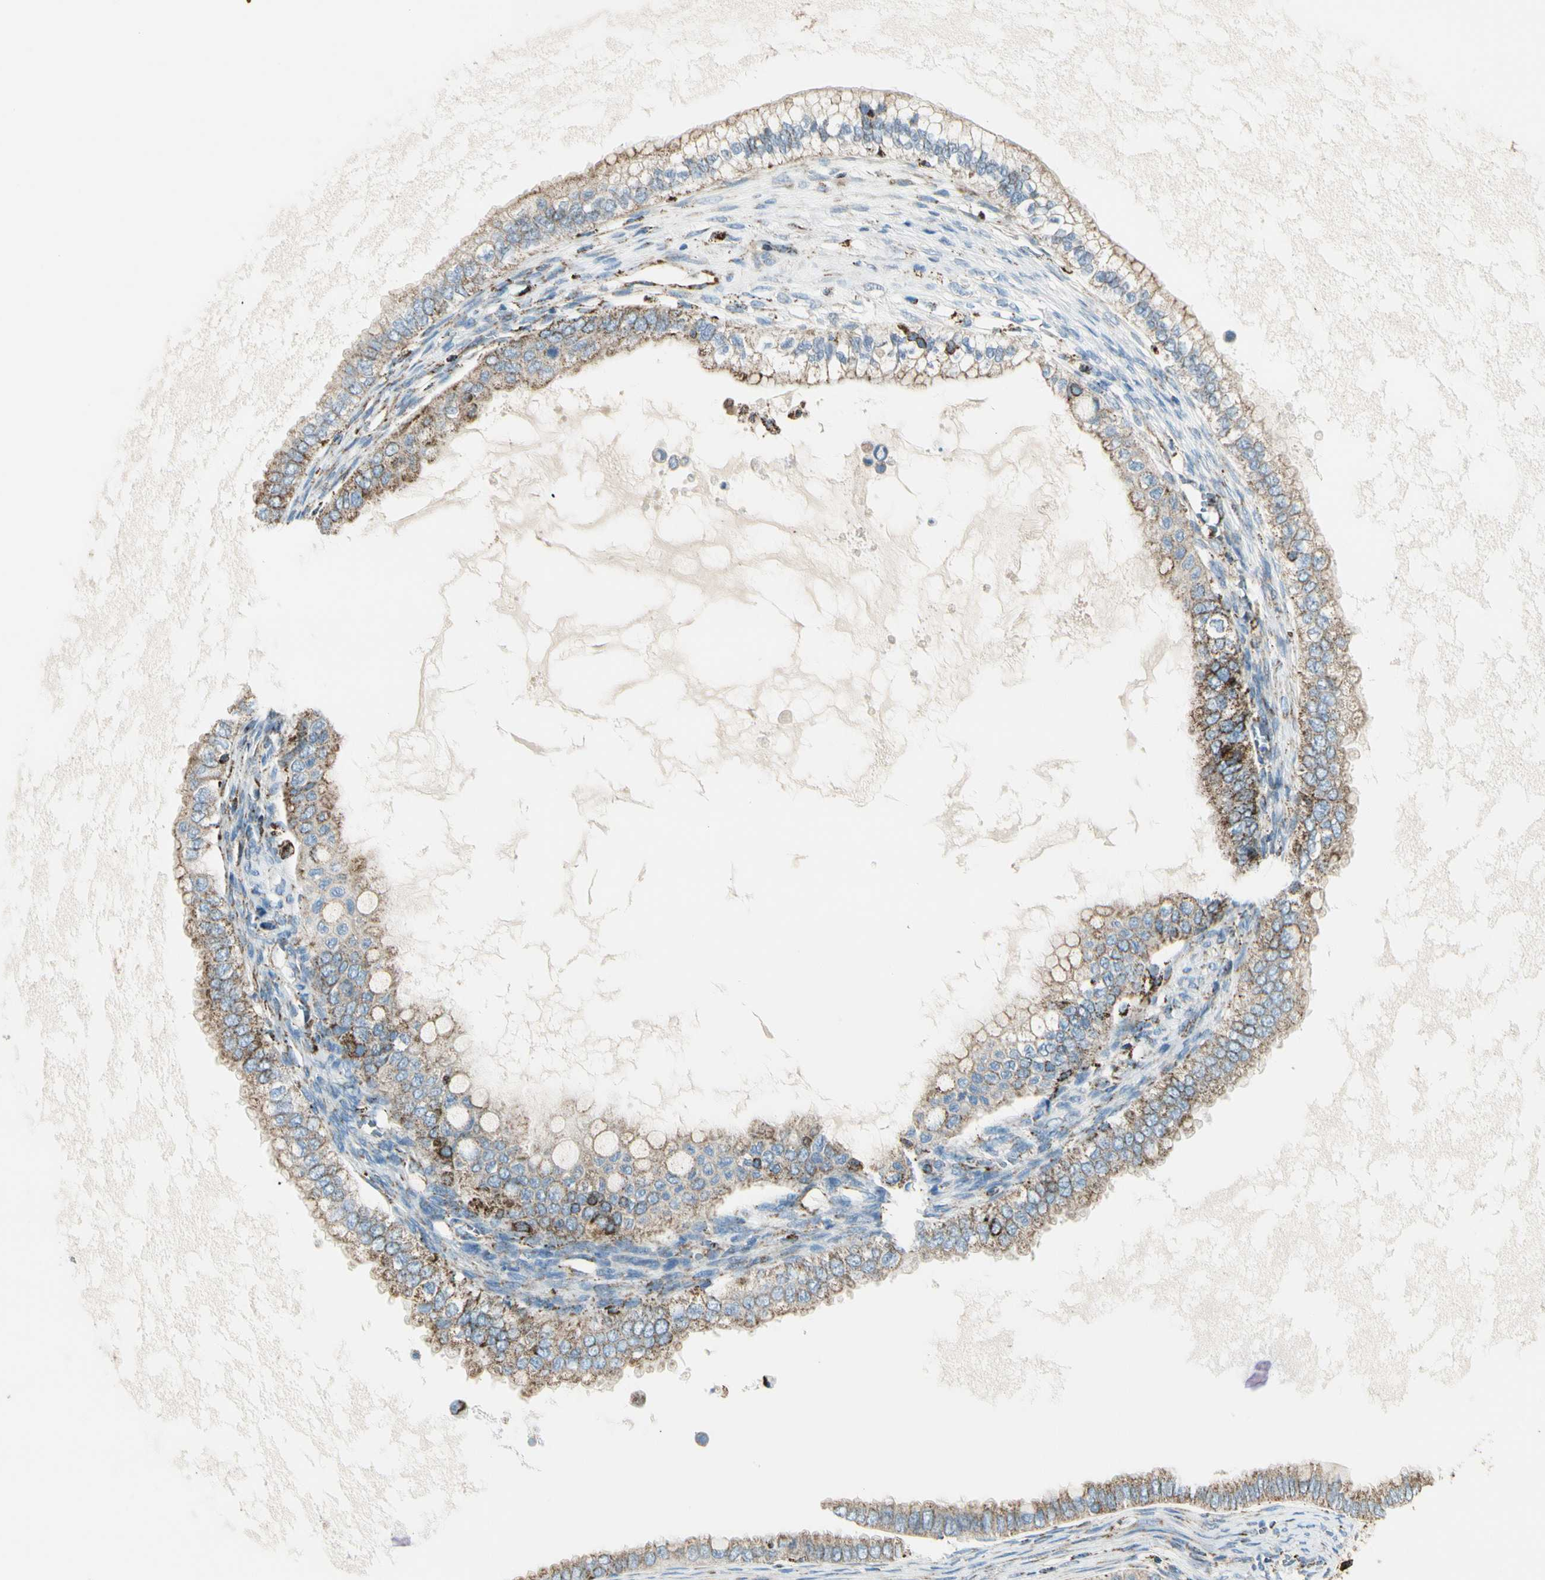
{"staining": {"intensity": "moderate", "quantity": ">75%", "location": "cytoplasmic/membranous"}, "tissue": "ovarian cancer", "cell_type": "Tumor cells", "image_type": "cancer", "snomed": [{"axis": "morphology", "description": "Cystadenocarcinoma, mucinous, NOS"}, {"axis": "topography", "description": "Ovary"}], "caption": "A medium amount of moderate cytoplasmic/membranous expression is seen in approximately >75% of tumor cells in ovarian cancer (mucinous cystadenocarcinoma) tissue.", "gene": "ME2", "patient": {"sex": "female", "age": 80}}